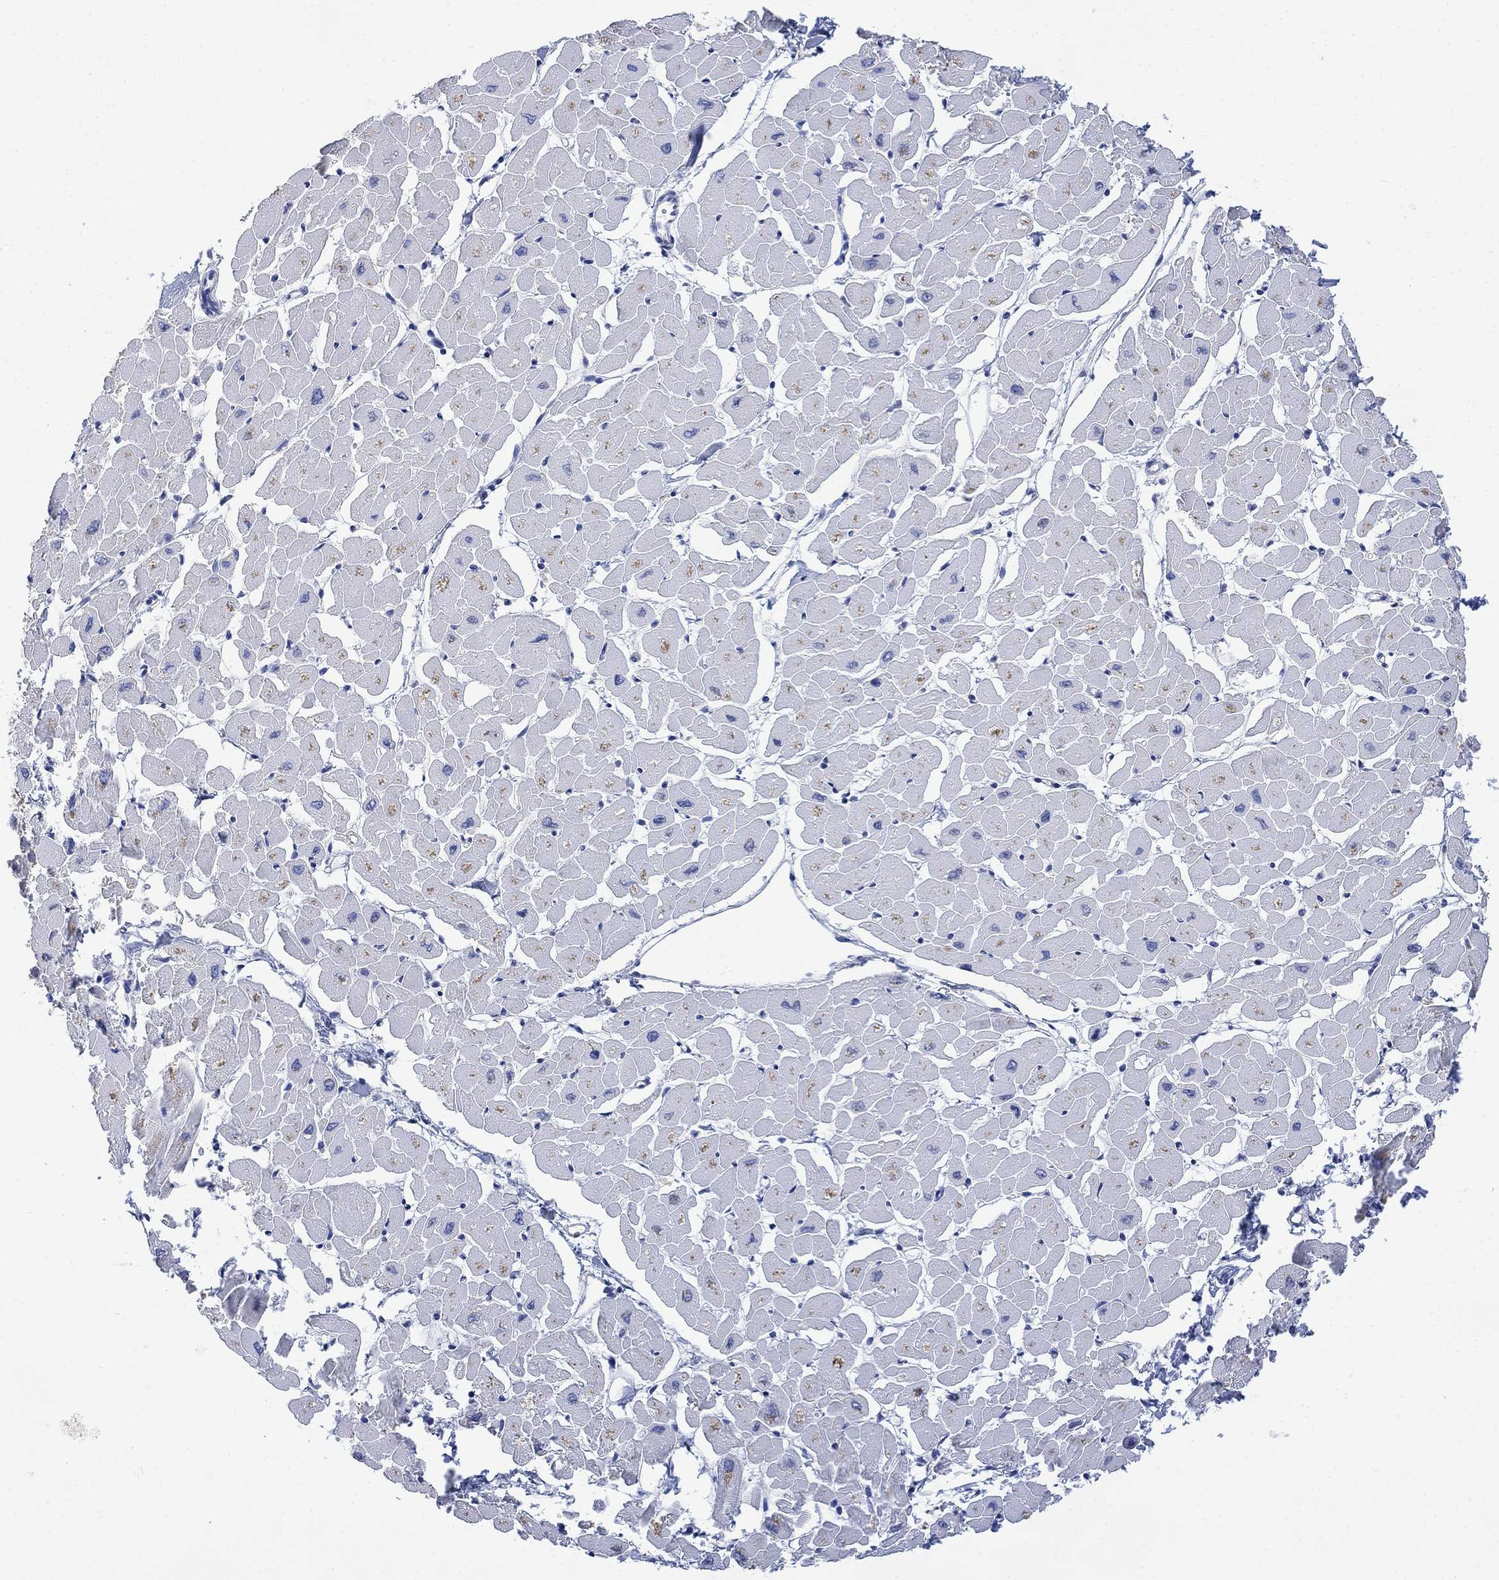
{"staining": {"intensity": "negative", "quantity": "none", "location": "none"}, "tissue": "heart muscle", "cell_type": "Cardiomyocytes", "image_type": "normal", "snomed": [{"axis": "morphology", "description": "Normal tissue, NOS"}, {"axis": "topography", "description": "Heart"}], "caption": "Micrograph shows no protein positivity in cardiomyocytes of unremarkable heart muscle. The staining is performed using DAB brown chromogen with nuclei counter-stained in using hematoxylin.", "gene": "FBP2", "patient": {"sex": "male", "age": 57}}